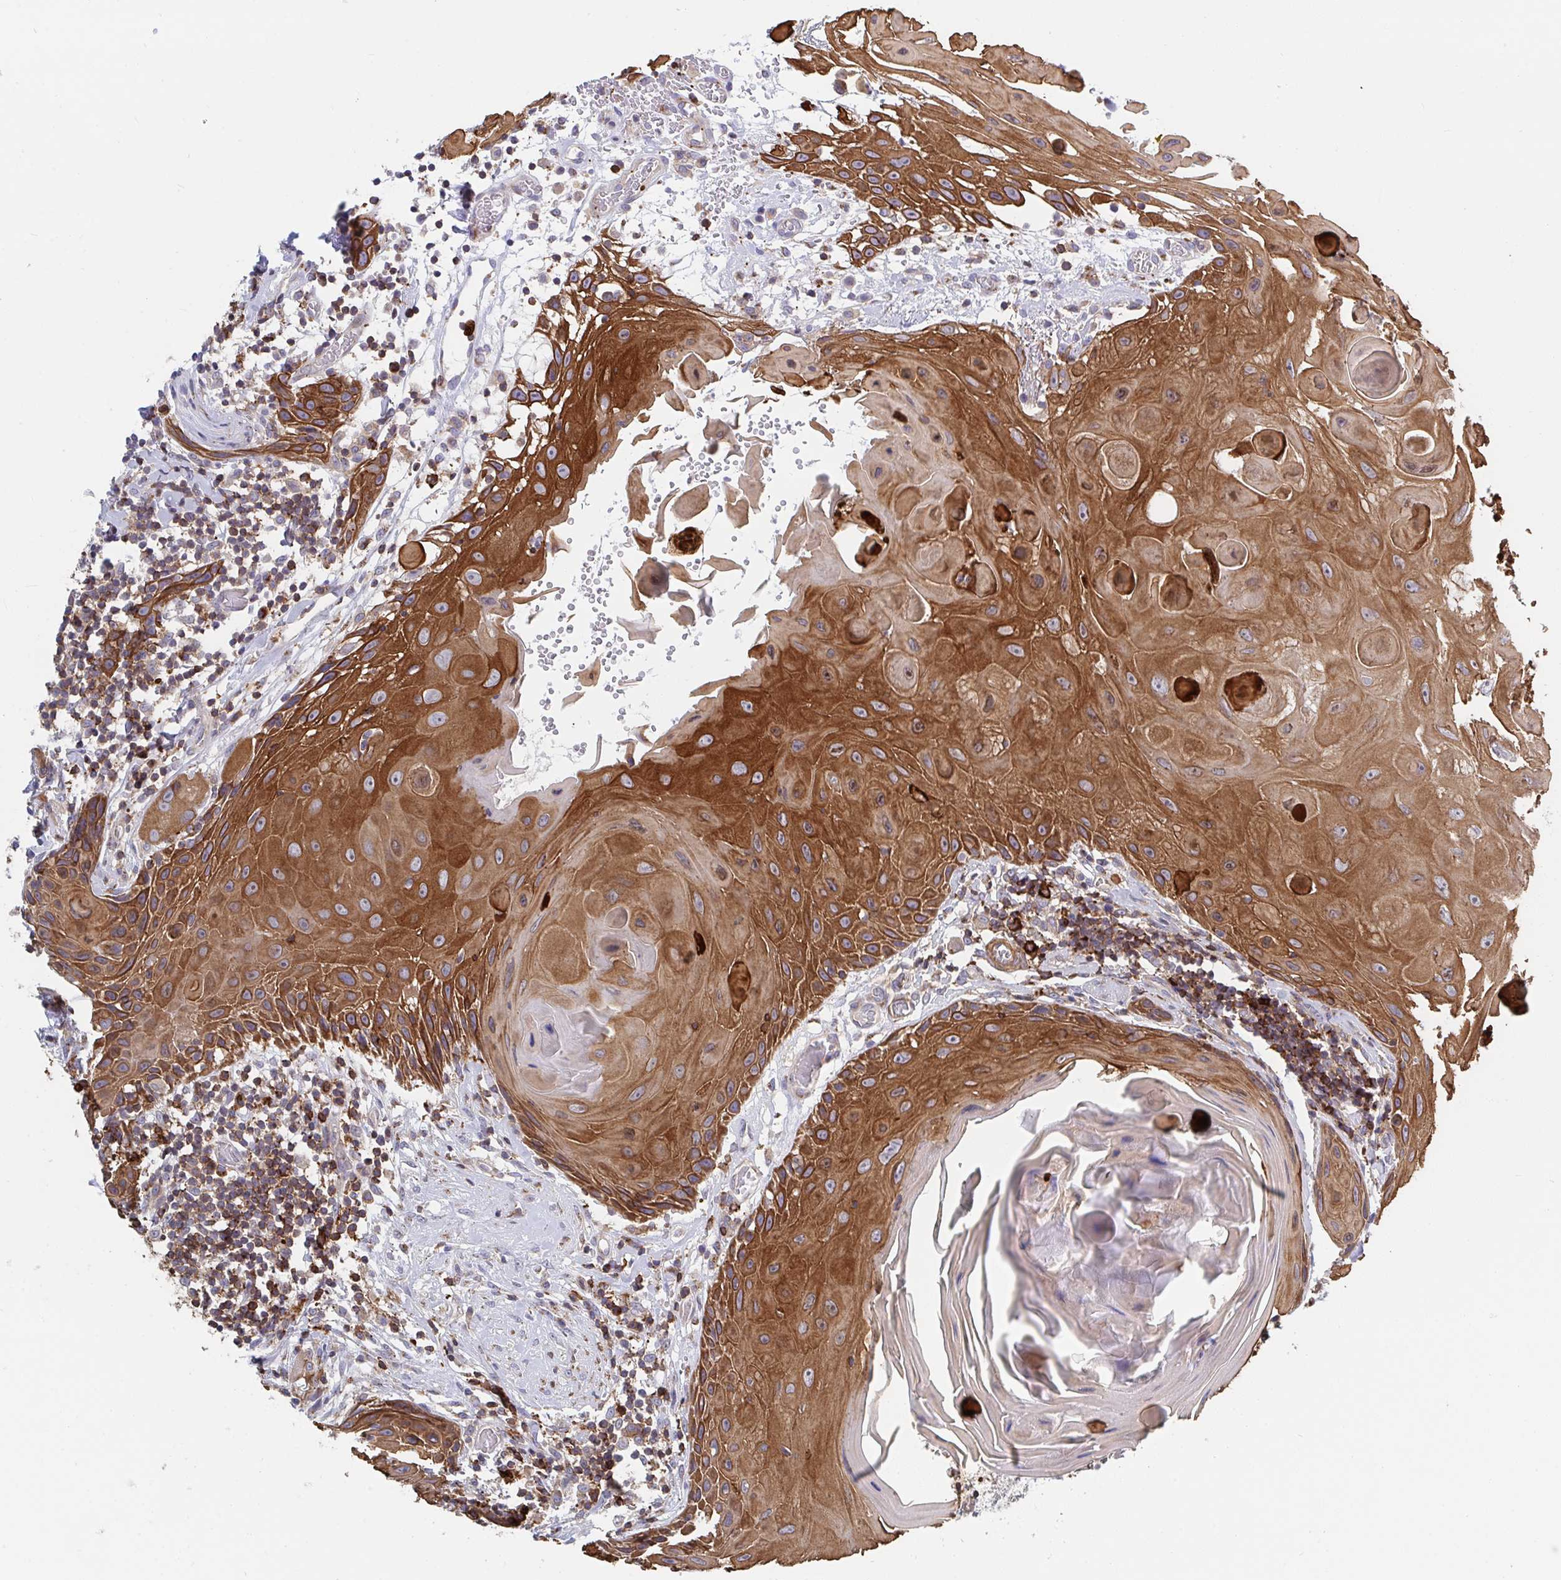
{"staining": {"intensity": "strong", "quantity": ">75%", "location": "cytoplasmic/membranous"}, "tissue": "head and neck cancer", "cell_type": "Tumor cells", "image_type": "cancer", "snomed": [{"axis": "morphology", "description": "Squamous cell carcinoma, NOS"}, {"axis": "topography", "description": "Oral tissue"}, {"axis": "topography", "description": "Head-Neck"}], "caption": "Human head and neck cancer (squamous cell carcinoma) stained for a protein (brown) shows strong cytoplasmic/membranous positive expression in about >75% of tumor cells.", "gene": "FRMD3", "patient": {"sex": "male", "age": 49}}